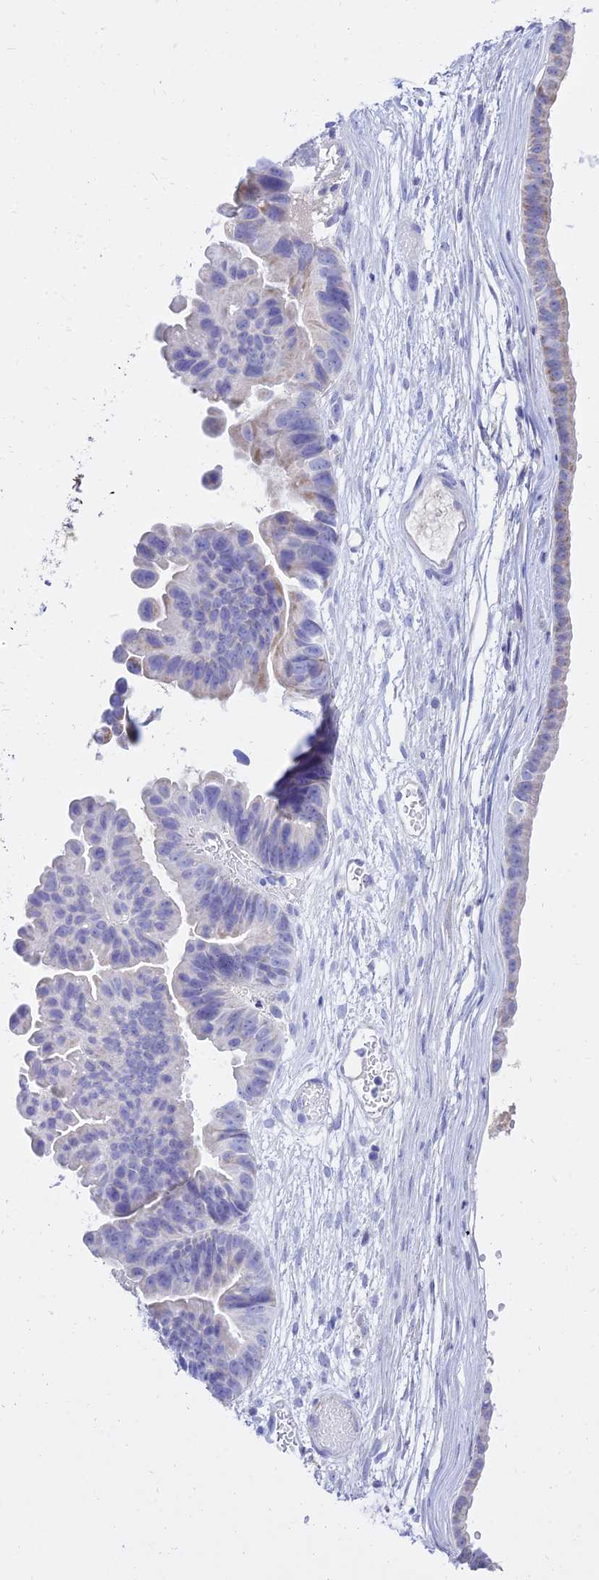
{"staining": {"intensity": "negative", "quantity": "none", "location": "none"}, "tissue": "ovarian cancer", "cell_type": "Tumor cells", "image_type": "cancer", "snomed": [{"axis": "morphology", "description": "Cystadenocarcinoma, mucinous, NOS"}, {"axis": "topography", "description": "Ovary"}], "caption": "IHC of human ovarian cancer displays no positivity in tumor cells.", "gene": "PKN3", "patient": {"sex": "female", "age": 61}}